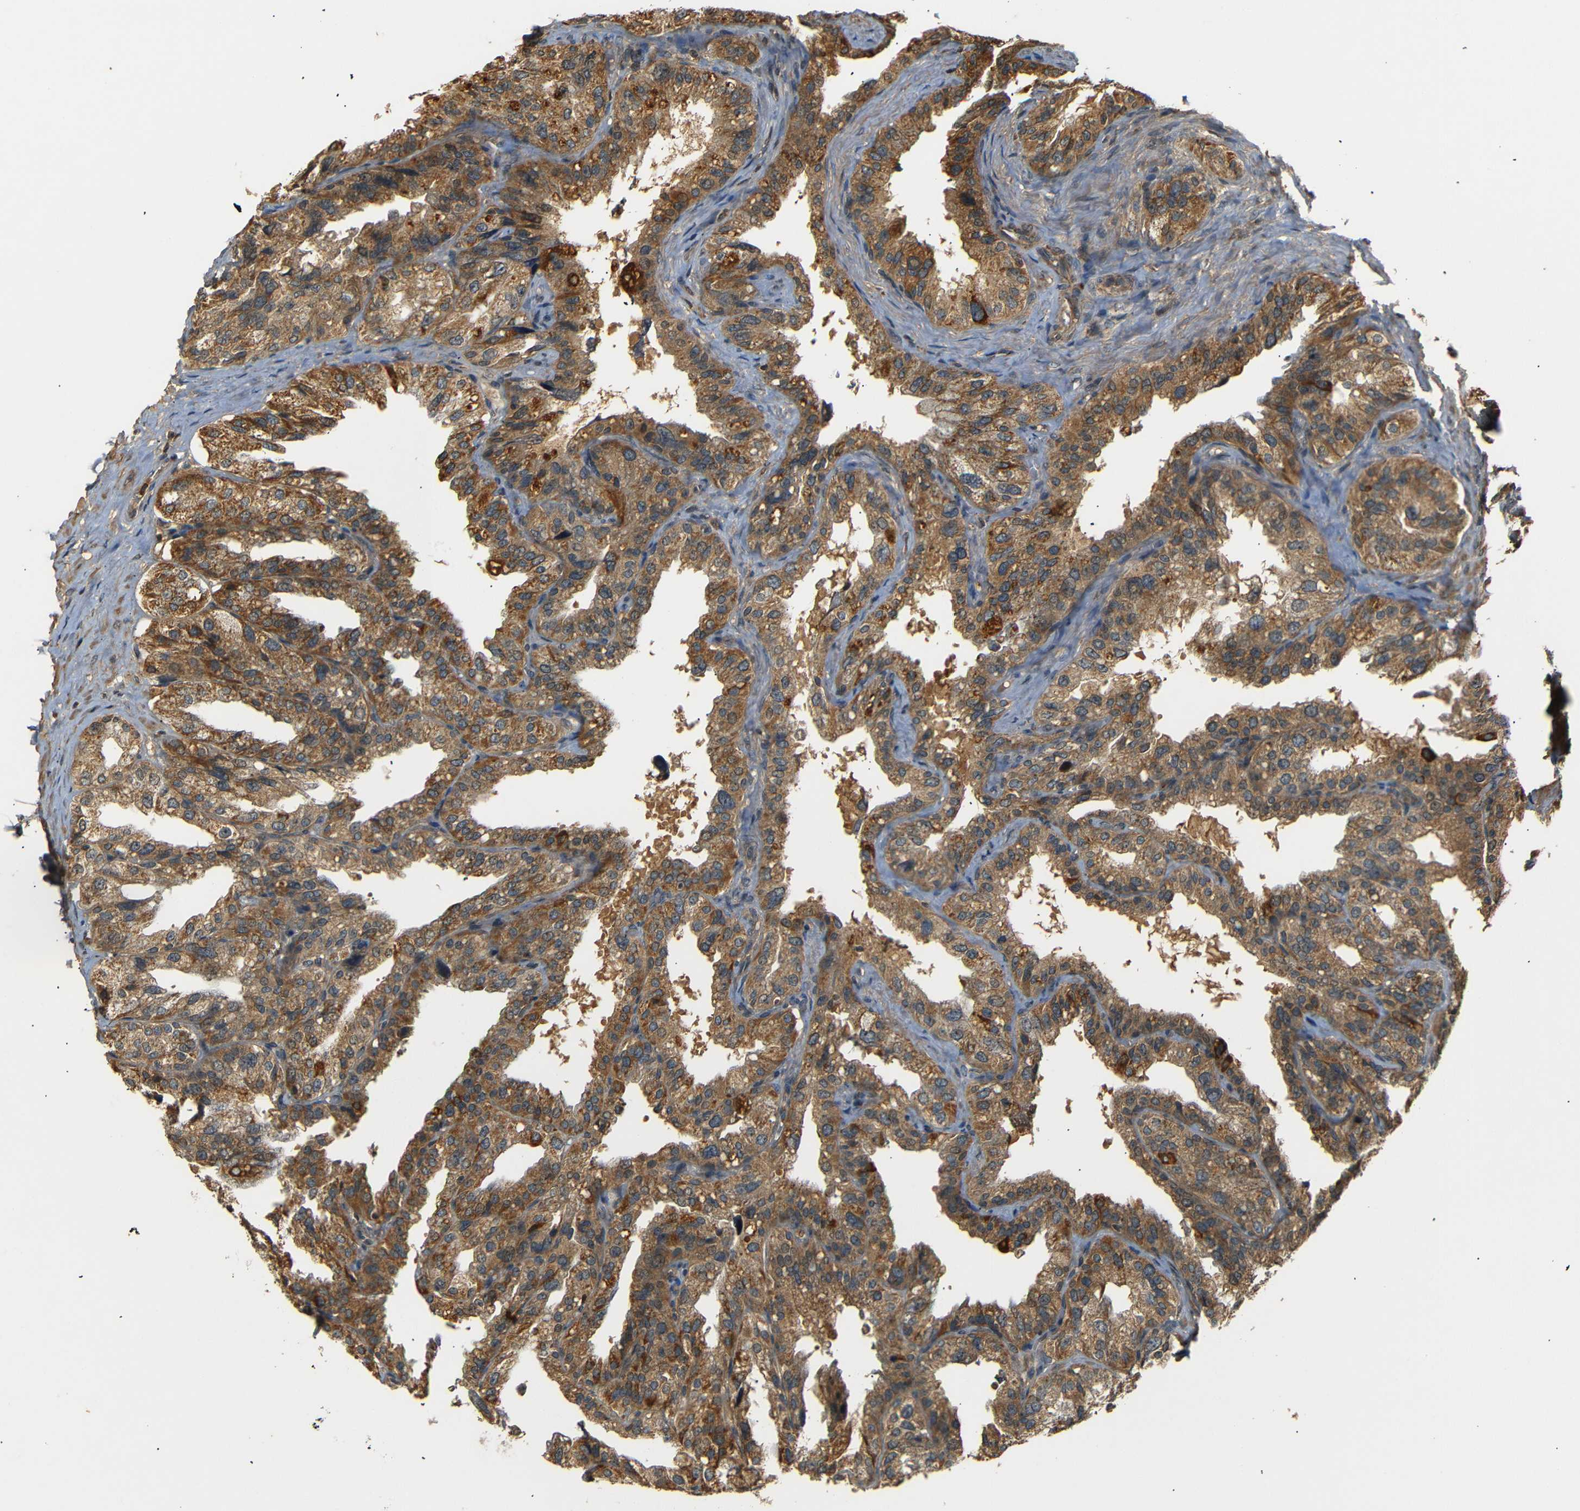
{"staining": {"intensity": "moderate", "quantity": ">75%", "location": "cytoplasmic/membranous"}, "tissue": "seminal vesicle", "cell_type": "Glandular cells", "image_type": "normal", "snomed": [{"axis": "morphology", "description": "Normal tissue, NOS"}, {"axis": "topography", "description": "Seminal veicle"}], "caption": "Approximately >75% of glandular cells in unremarkable seminal vesicle demonstrate moderate cytoplasmic/membranous protein positivity as visualized by brown immunohistochemical staining.", "gene": "TANK", "patient": {"sex": "male", "age": 68}}